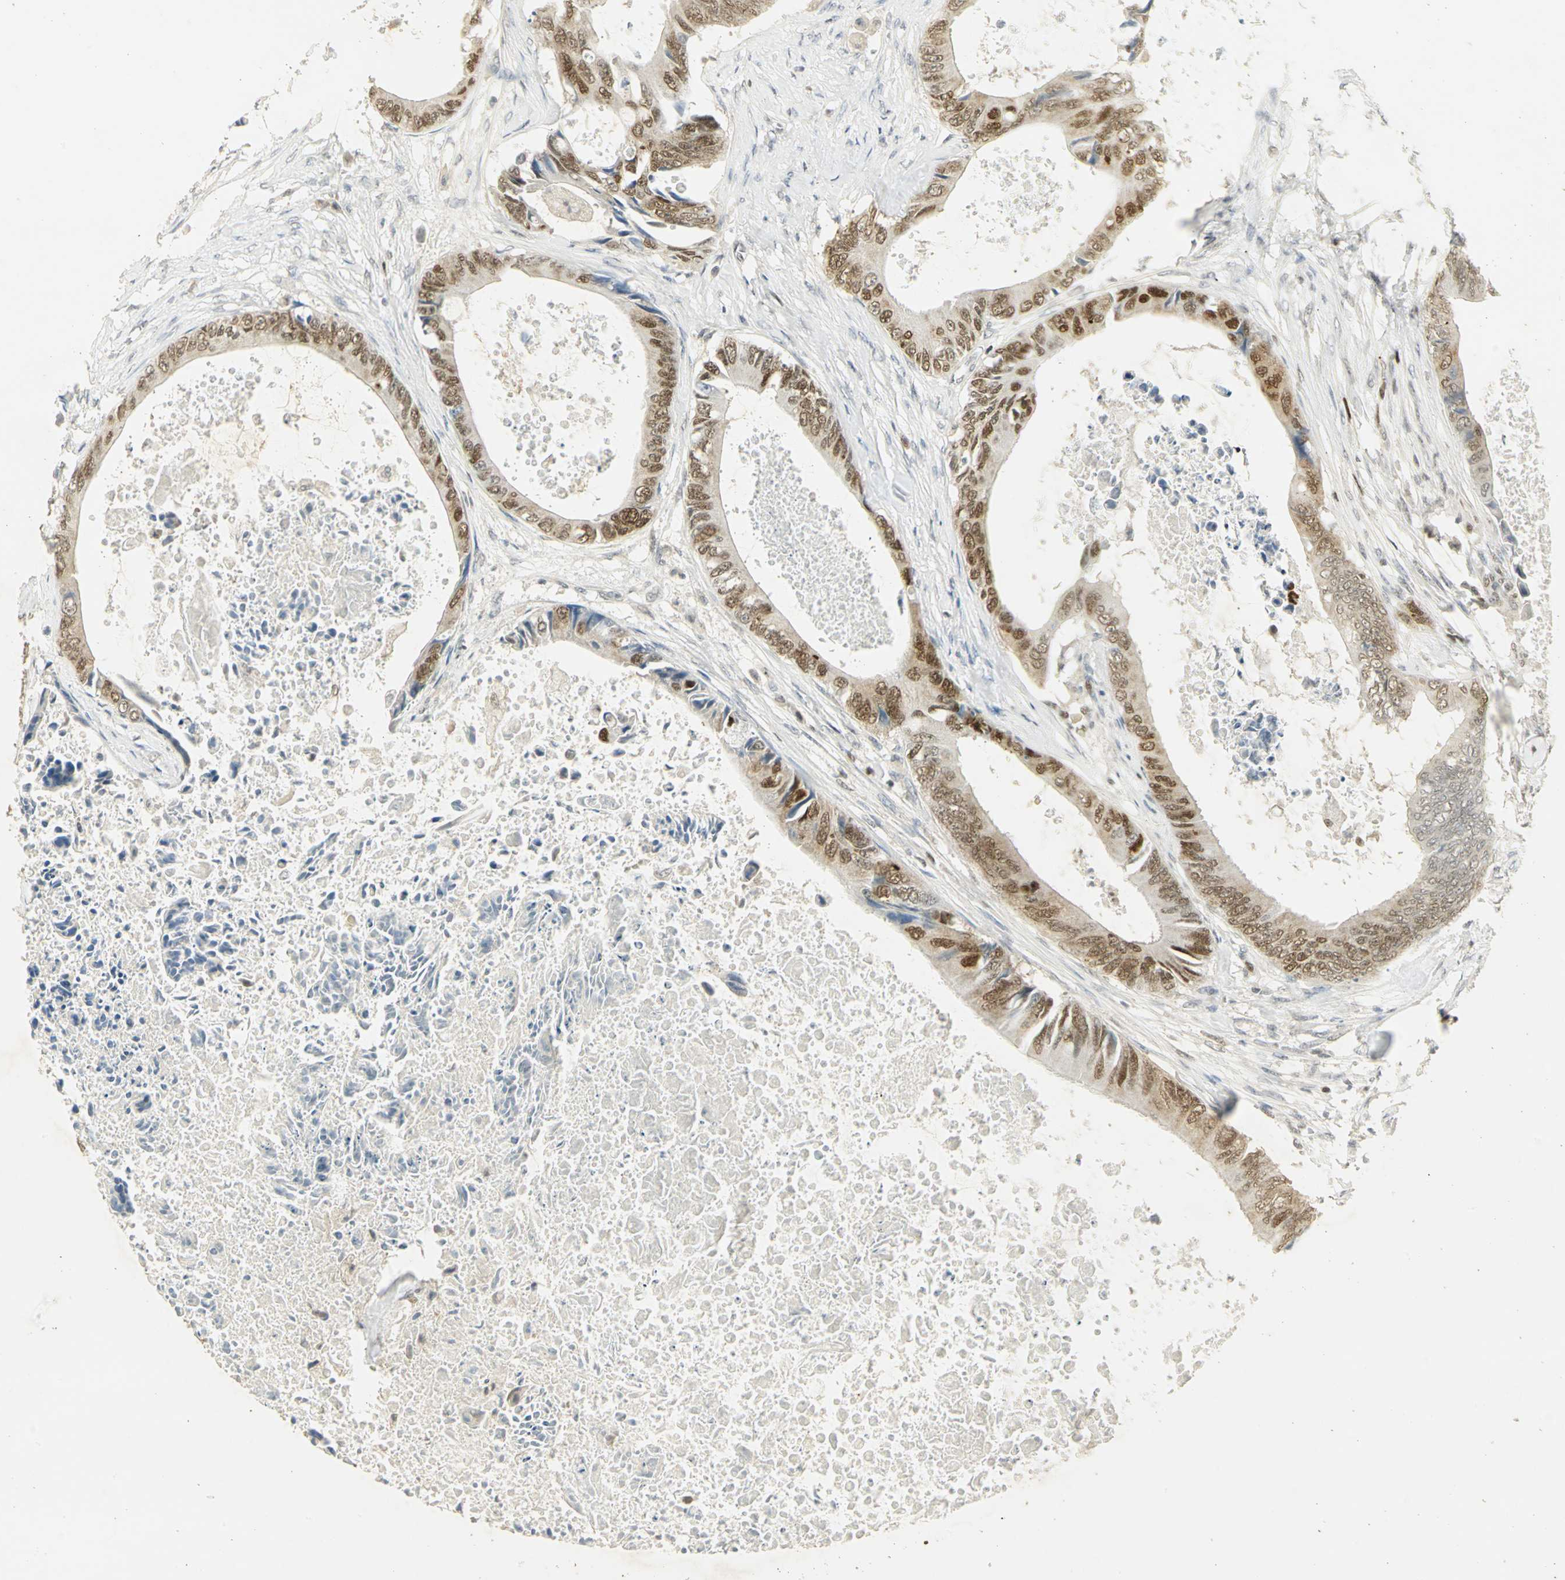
{"staining": {"intensity": "strong", "quantity": ">75%", "location": "nuclear"}, "tissue": "colorectal cancer", "cell_type": "Tumor cells", "image_type": "cancer", "snomed": [{"axis": "morphology", "description": "Normal tissue, NOS"}, {"axis": "morphology", "description": "Adenocarcinoma, NOS"}, {"axis": "topography", "description": "Rectum"}, {"axis": "topography", "description": "Peripheral nerve tissue"}], "caption": "Approximately >75% of tumor cells in colorectal cancer (adenocarcinoma) demonstrate strong nuclear protein expression as visualized by brown immunohistochemical staining.", "gene": "AK6", "patient": {"sex": "female", "age": 77}}